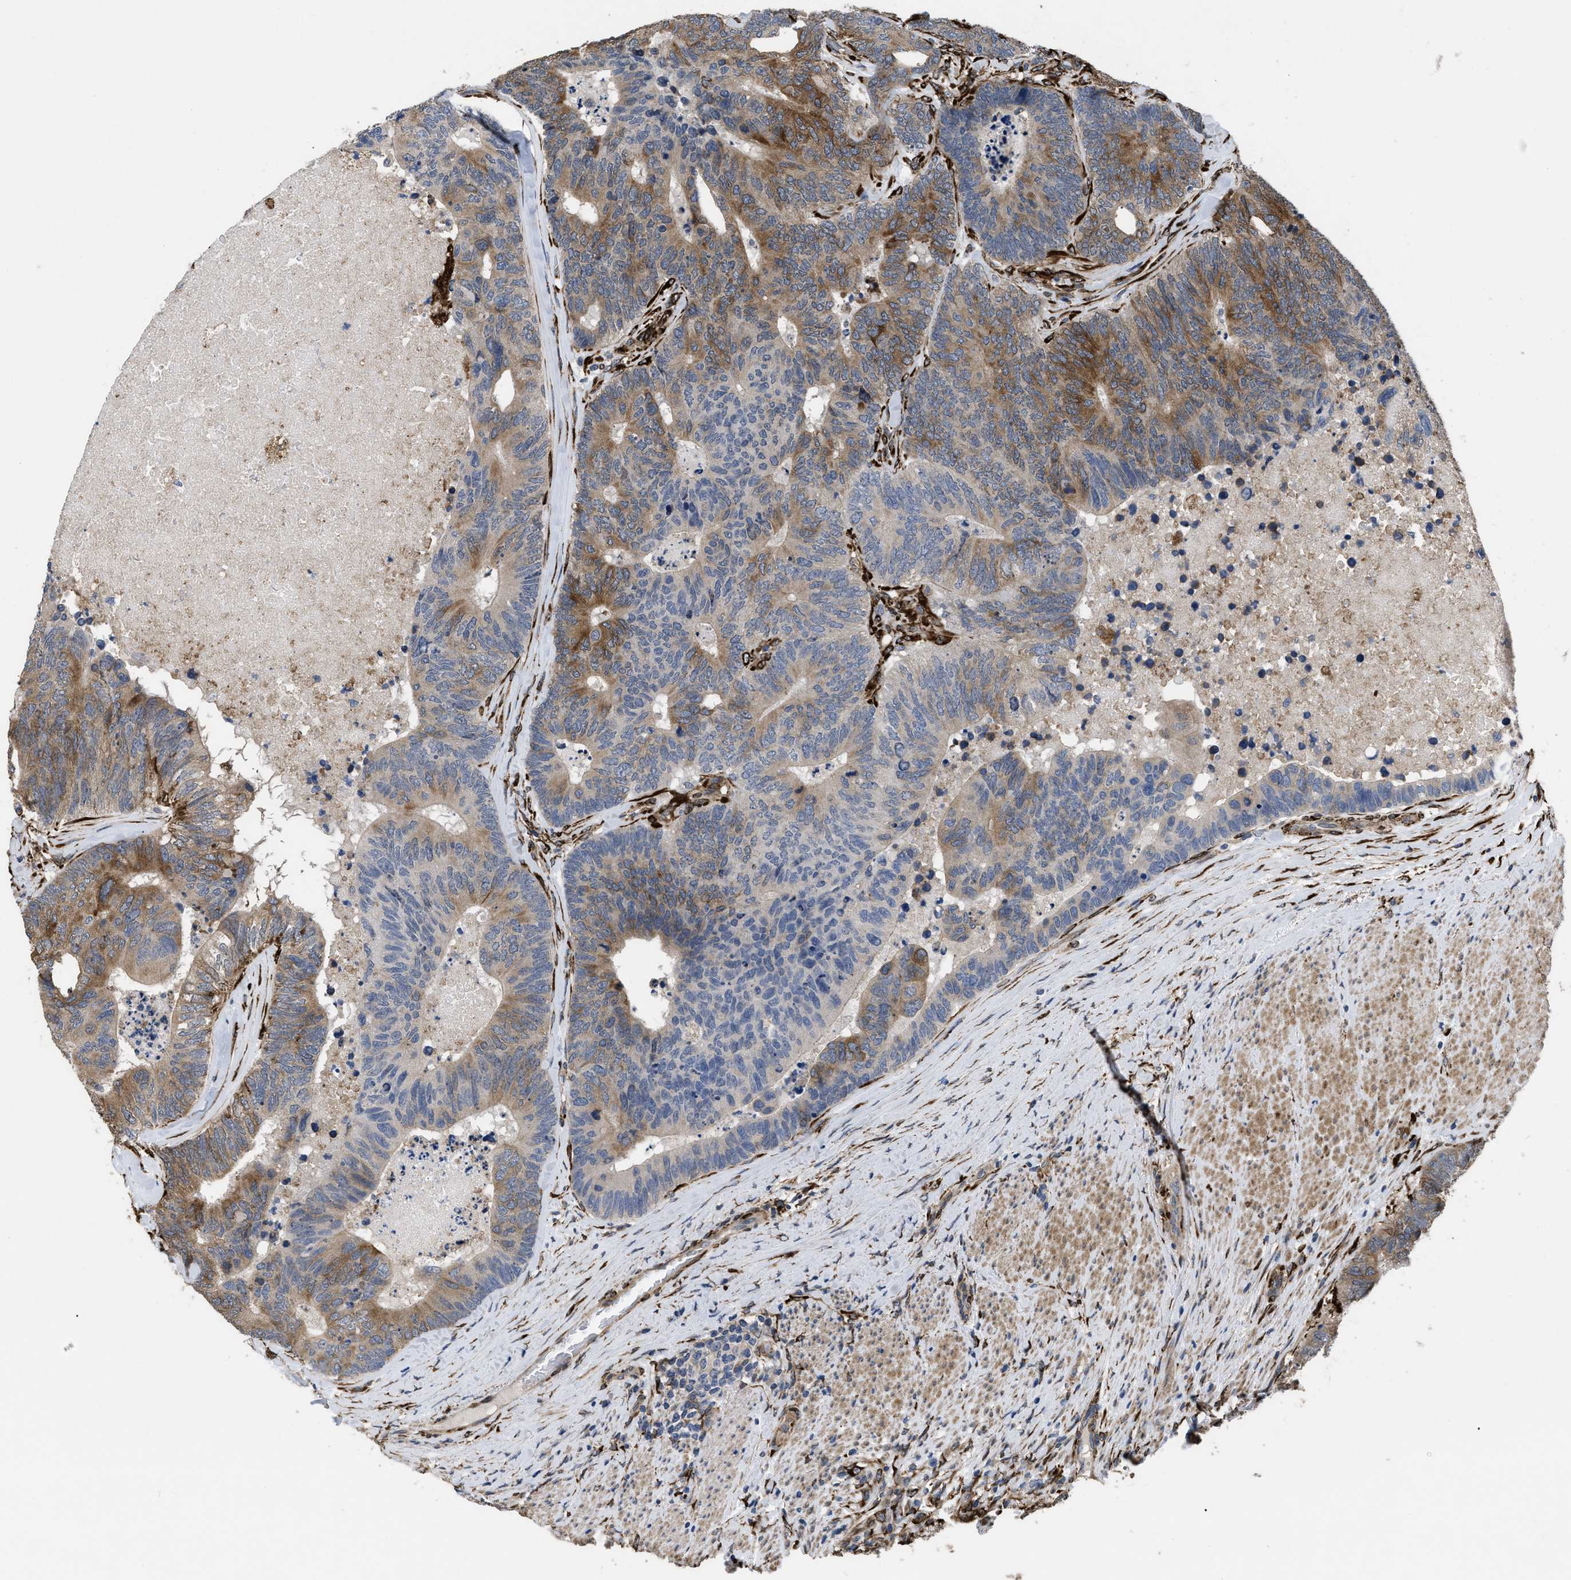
{"staining": {"intensity": "moderate", "quantity": "25%-75%", "location": "cytoplasmic/membranous"}, "tissue": "colorectal cancer", "cell_type": "Tumor cells", "image_type": "cancer", "snomed": [{"axis": "morphology", "description": "Adenocarcinoma, NOS"}, {"axis": "topography", "description": "Colon"}], "caption": "Immunohistochemical staining of colorectal cancer (adenocarcinoma) demonstrates moderate cytoplasmic/membranous protein positivity in about 25%-75% of tumor cells. The staining was performed using DAB, with brown indicating positive protein expression. Nuclei are stained blue with hematoxylin.", "gene": "SQLE", "patient": {"sex": "female", "age": 67}}